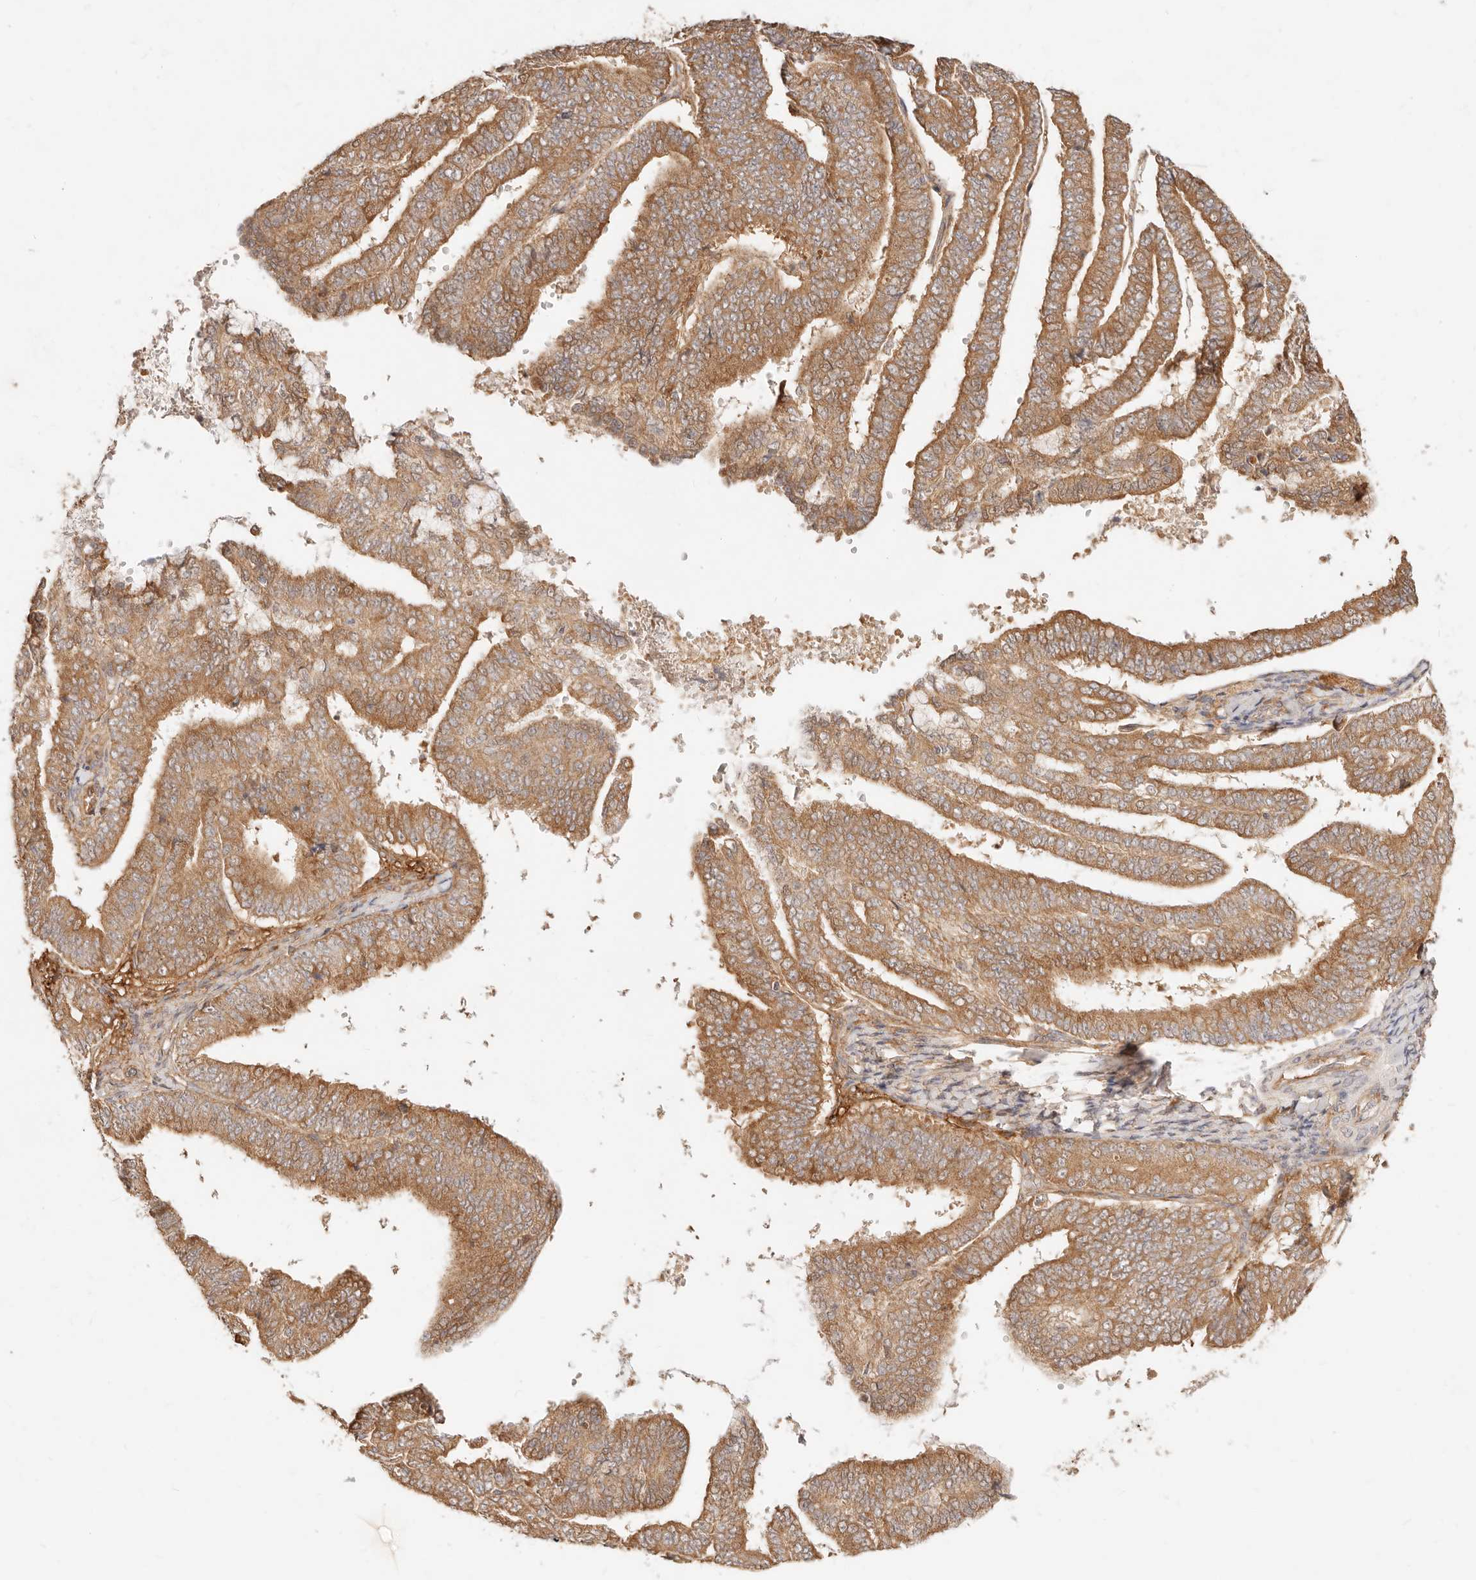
{"staining": {"intensity": "strong", "quantity": ">75%", "location": "cytoplasmic/membranous"}, "tissue": "endometrial cancer", "cell_type": "Tumor cells", "image_type": "cancer", "snomed": [{"axis": "morphology", "description": "Adenocarcinoma, NOS"}, {"axis": "topography", "description": "Endometrium"}], "caption": "Tumor cells show high levels of strong cytoplasmic/membranous positivity in about >75% of cells in endometrial cancer (adenocarcinoma).", "gene": "UBXN10", "patient": {"sex": "female", "age": 63}}